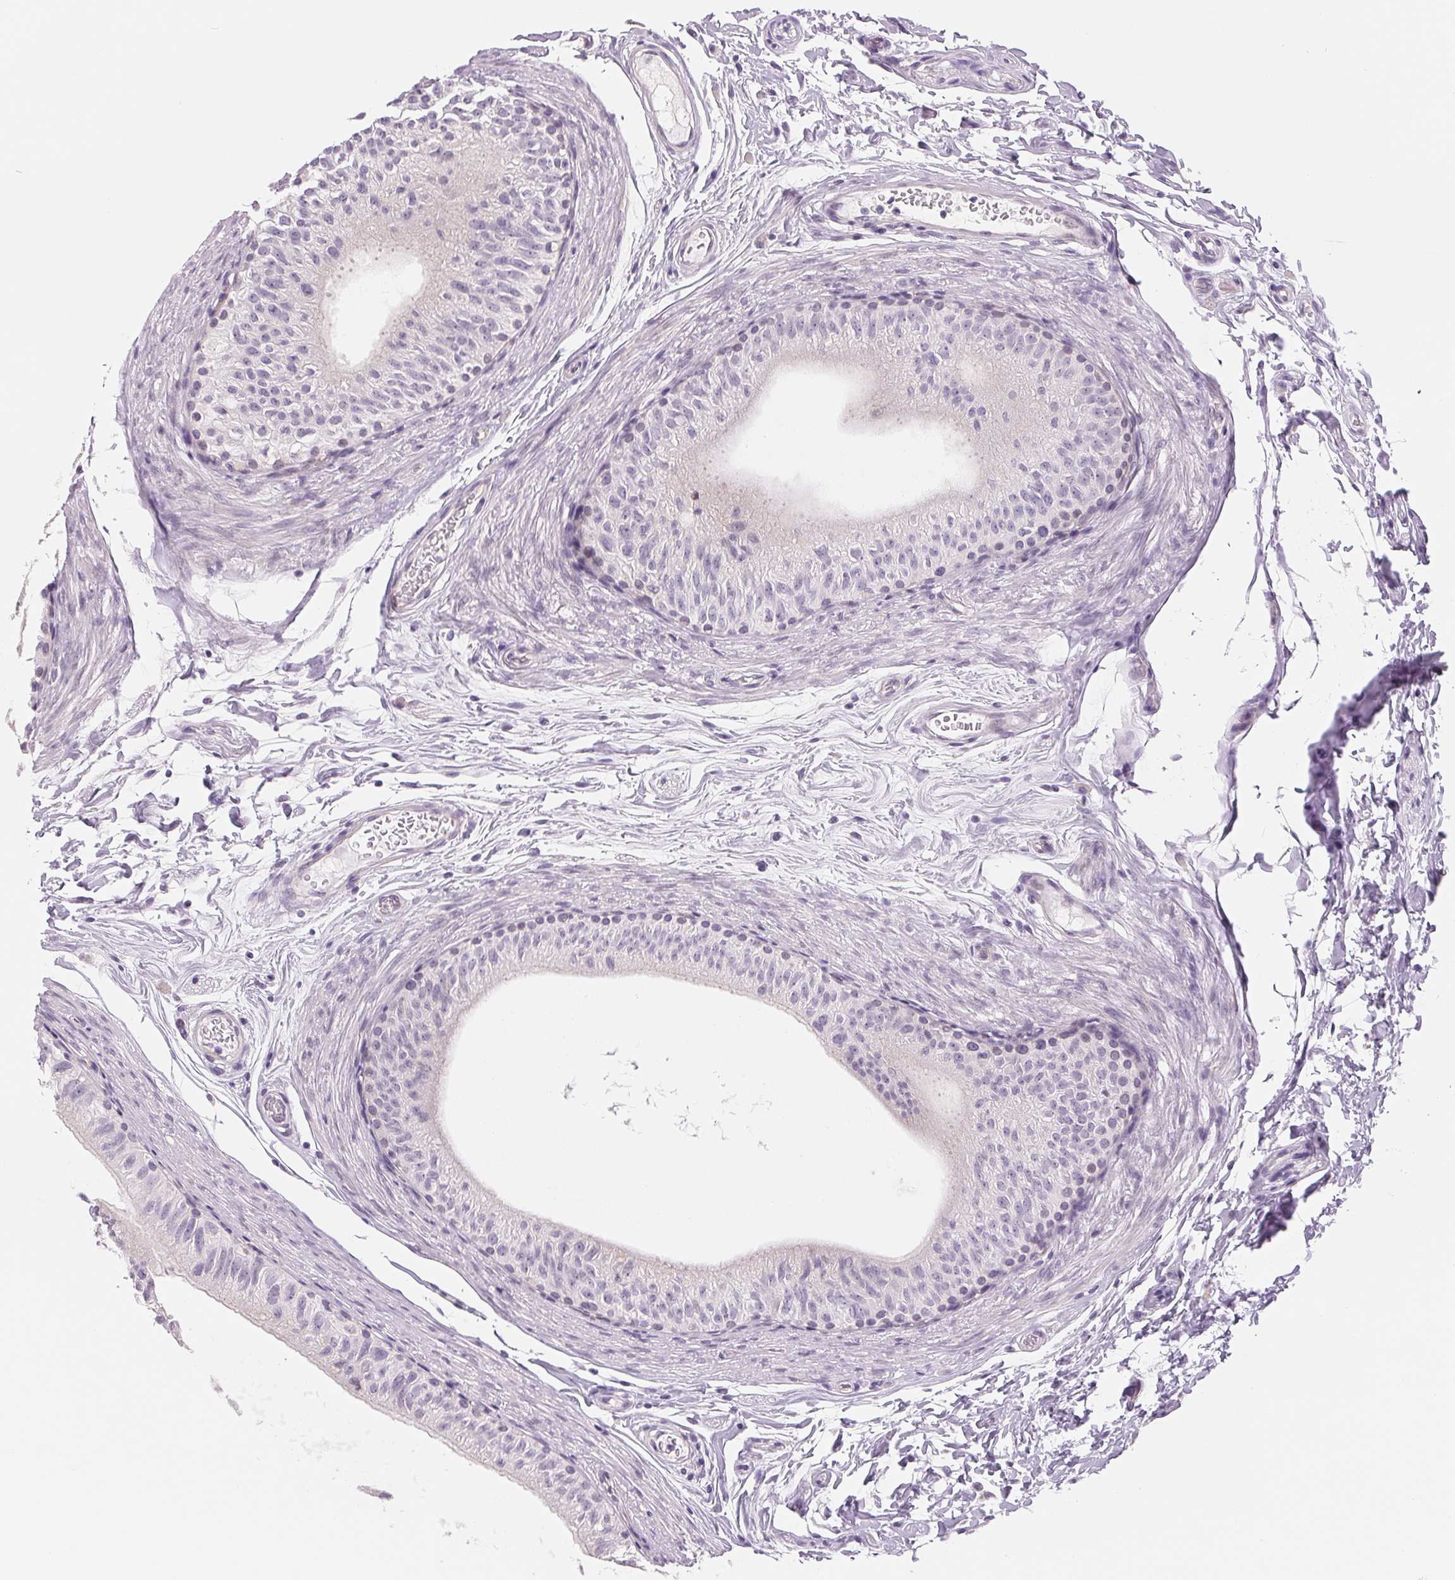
{"staining": {"intensity": "negative", "quantity": "none", "location": "none"}, "tissue": "epididymis", "cell_type": "Glandular cells", "image_type": "normal", "snomed": [{"axis": "morphology", "description": "Normal tissue, NOS"}, {"axis": "topography", "description": "Epididymis"}], "caption": "Immunohistochemical staining of unremarkable human epididymis demonstrates no significant staining in glandular cells.", "gene": "CCDC168", "patient": {"sex": "male", "age": 36}}